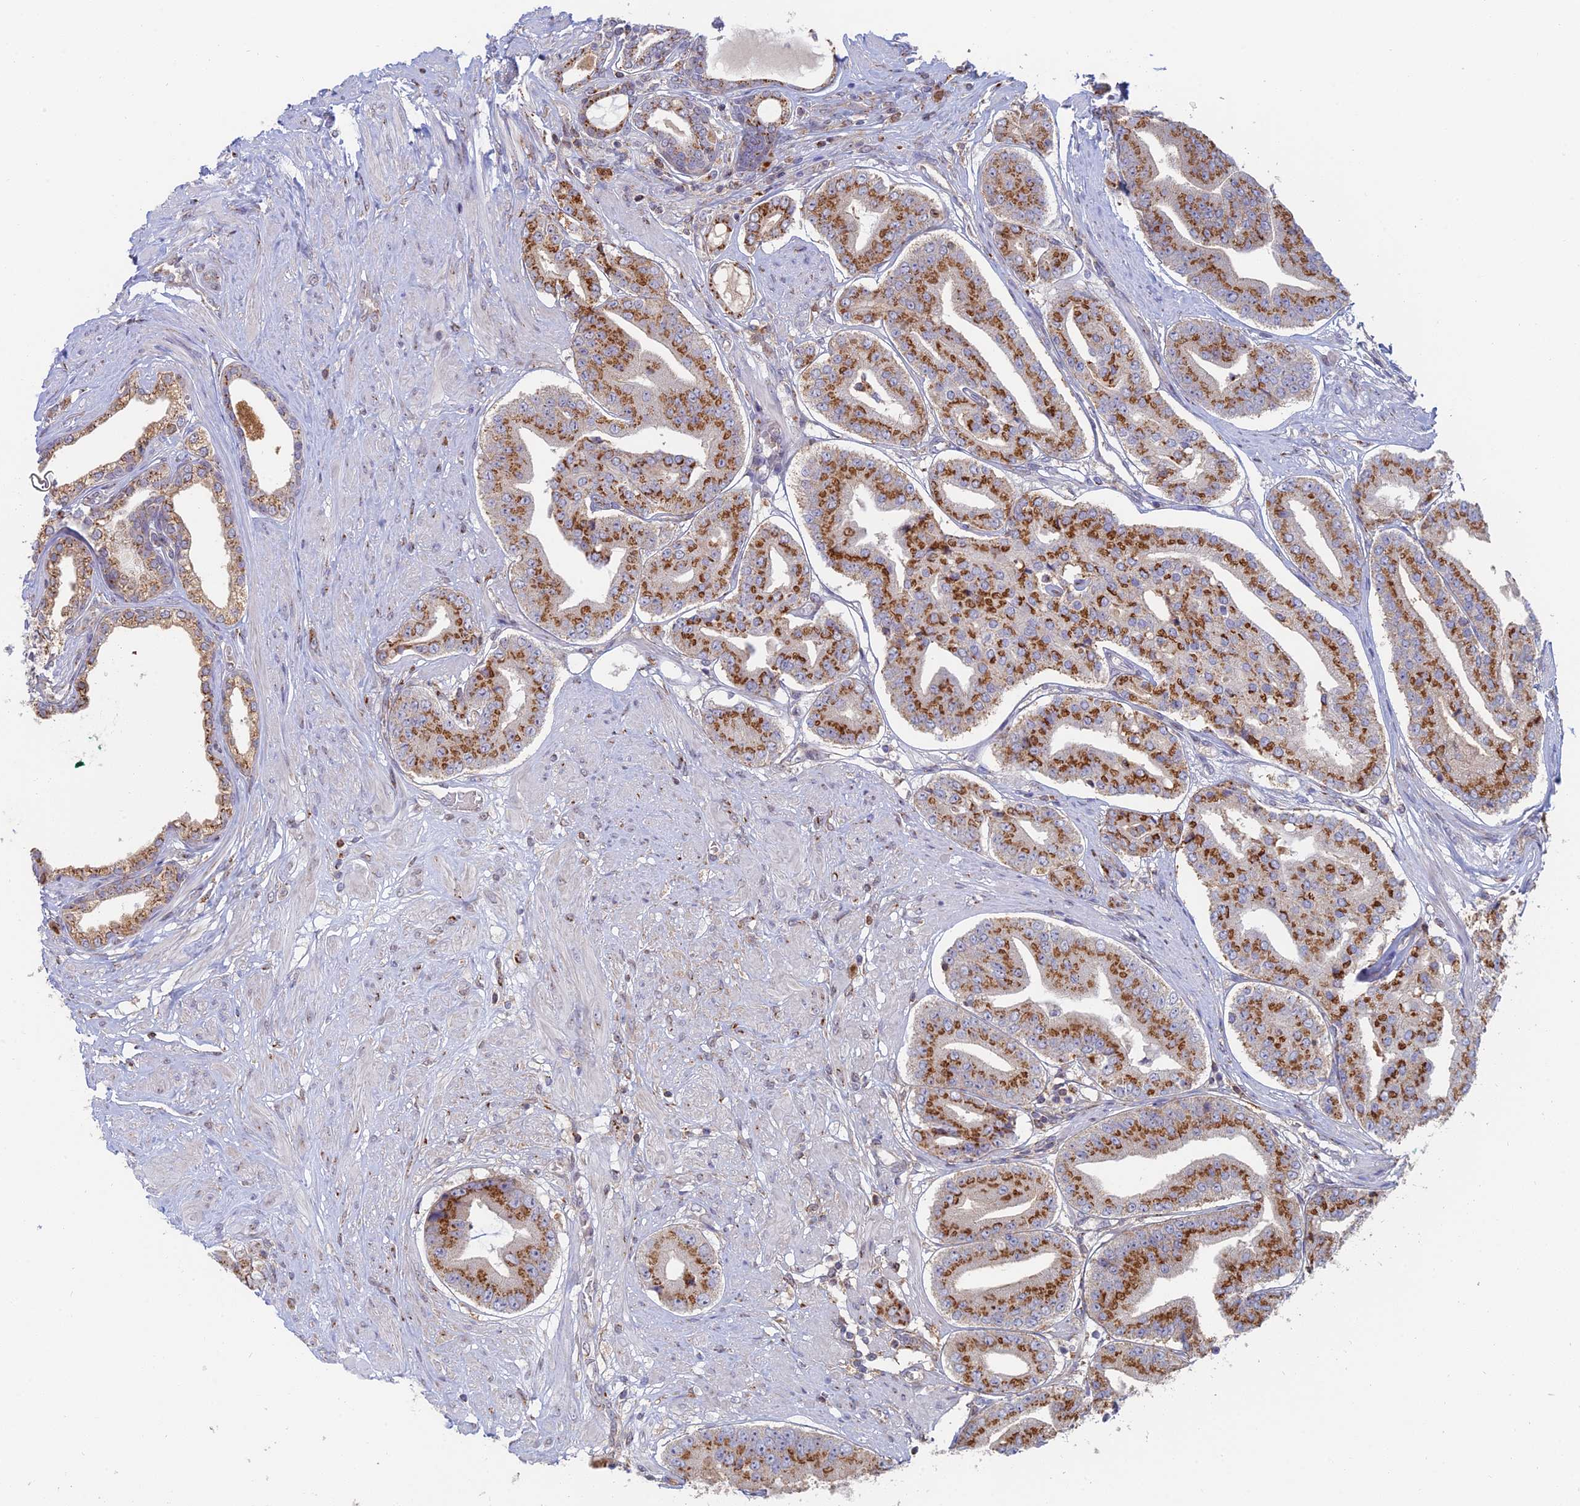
{"staining": {"intensity": "strong", "quantity": ">75%", "location": "cytoplasmic/membranous"}, "tissue": "prostate cancer", "cell_type": "Tumor cells", "image_type": "cancer", "snomed": [{"axis": "morphology", "description": "Adenocarcinoma, High grade"}, {"axis": "topography", "description": "Prostate"}], "caption": "An immunohistochemistry photomicrograph of tumor tissue is shown. Protein staining in brown shows strong cytoplasmic/membranous positivity in prostate cancer (adenocarcinoma (high-grade)) within tumor cells.", "gene": "HS2ST1", "patient": {"sex": "male", "age": 63}}